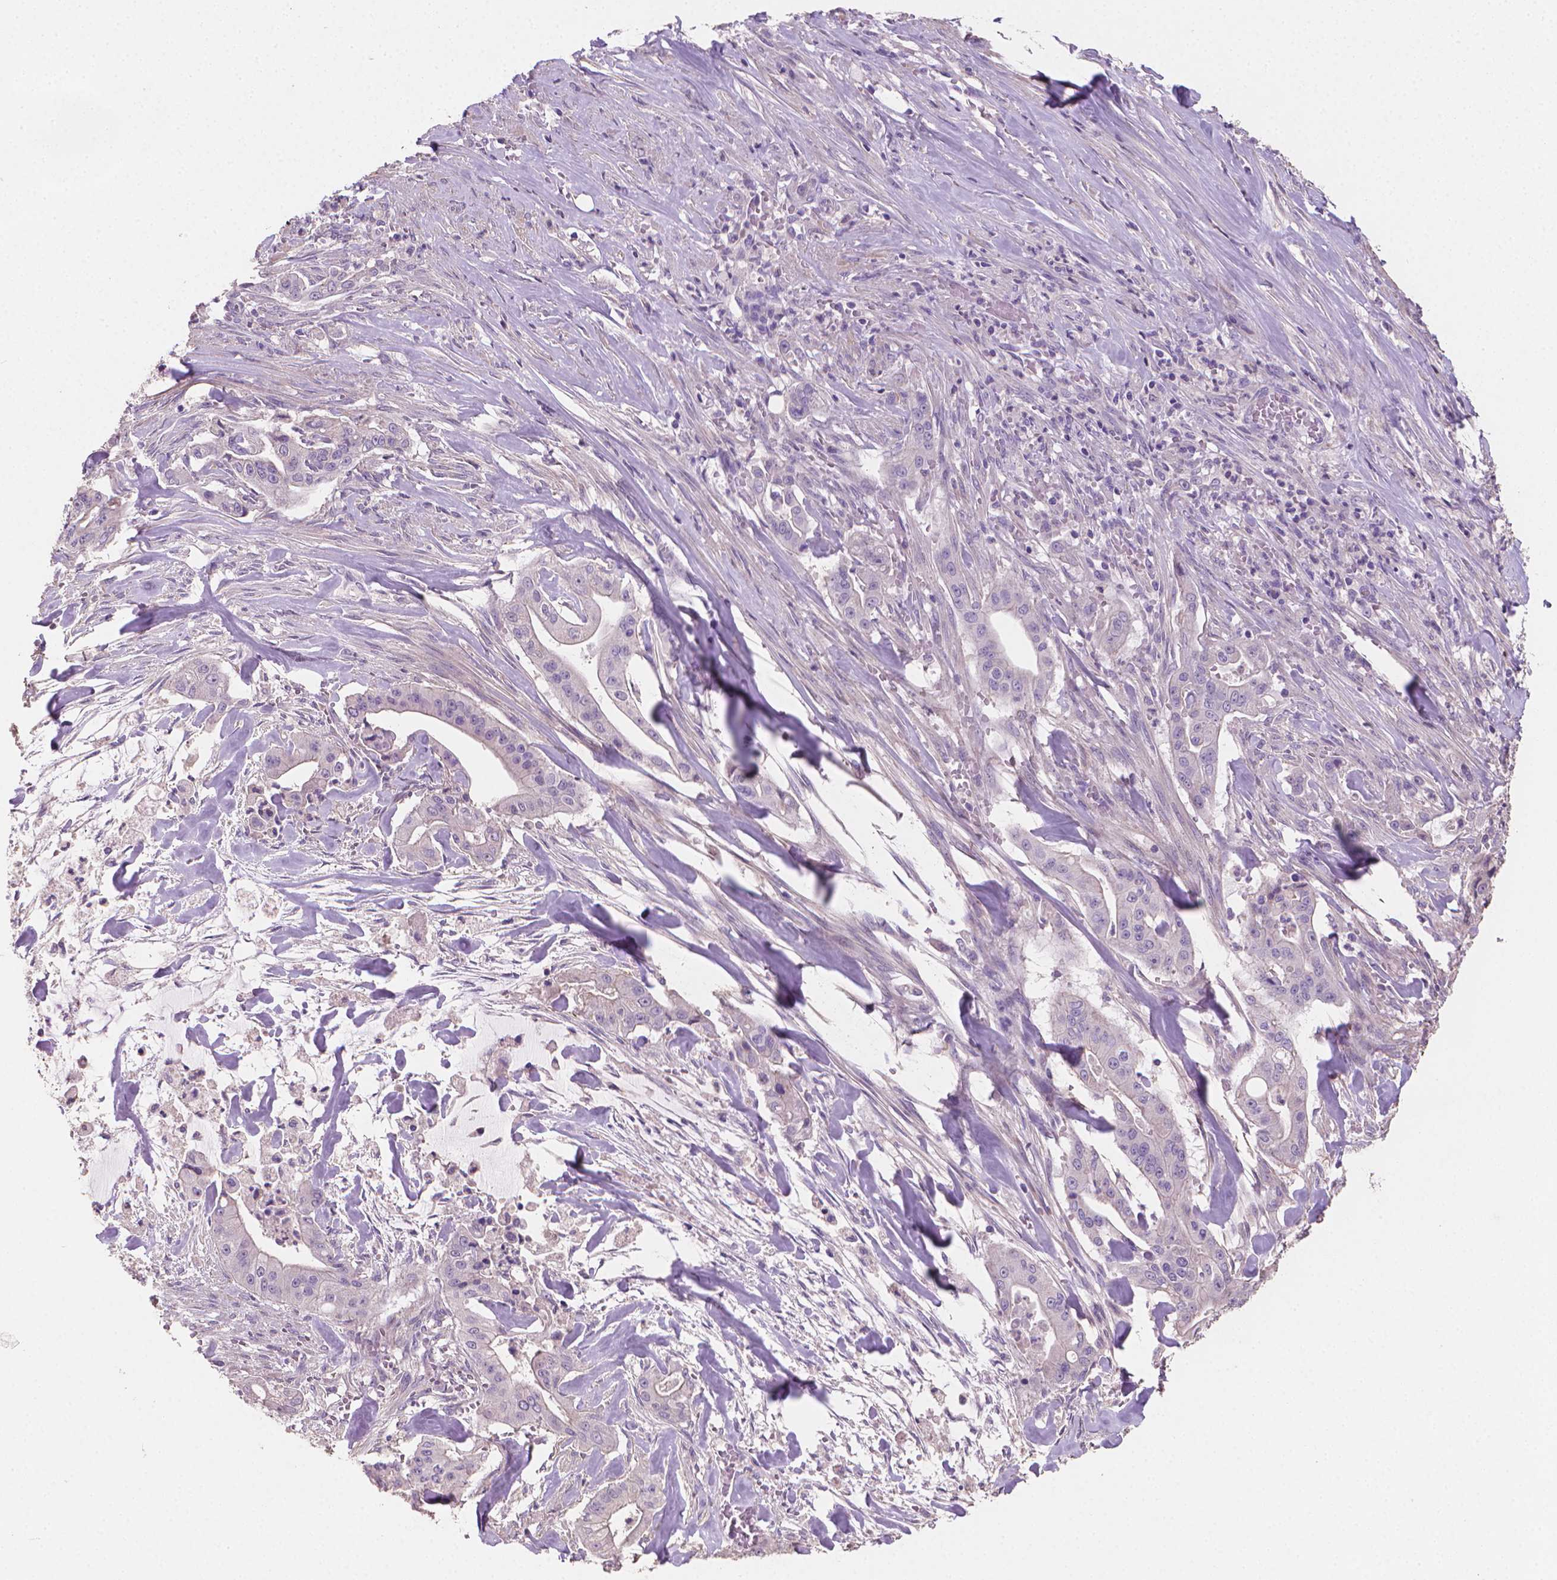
{"staining": {"intensity": "negative", "quantity": "none", "location": "none"}, "tissue": "pancreatic cancer", "cell_type": "Tumor cells", "image_type": "cancer", "snomed": [{"axis": "morphology", "description": "Normal tissue, NOS"}, {"axis": "morphology", "description": "Inflammation, NOS"}, {"axis": "morphology", "description": "Adenocarcinoma, NOS"}, {"axis": "topography", "description": "Pancreas"}], "caption": "Immunohistochemical staining of pancreatic adenocarcinoma demonstrates no significant staining in tumor cells. Brightfield microscopy of immunohistochemistry stained with DAB (brown) and hematoxylin (blue), captured at high magnification.", "gene": "CATIP", "patient": {"sex": "male", "age": 57}}